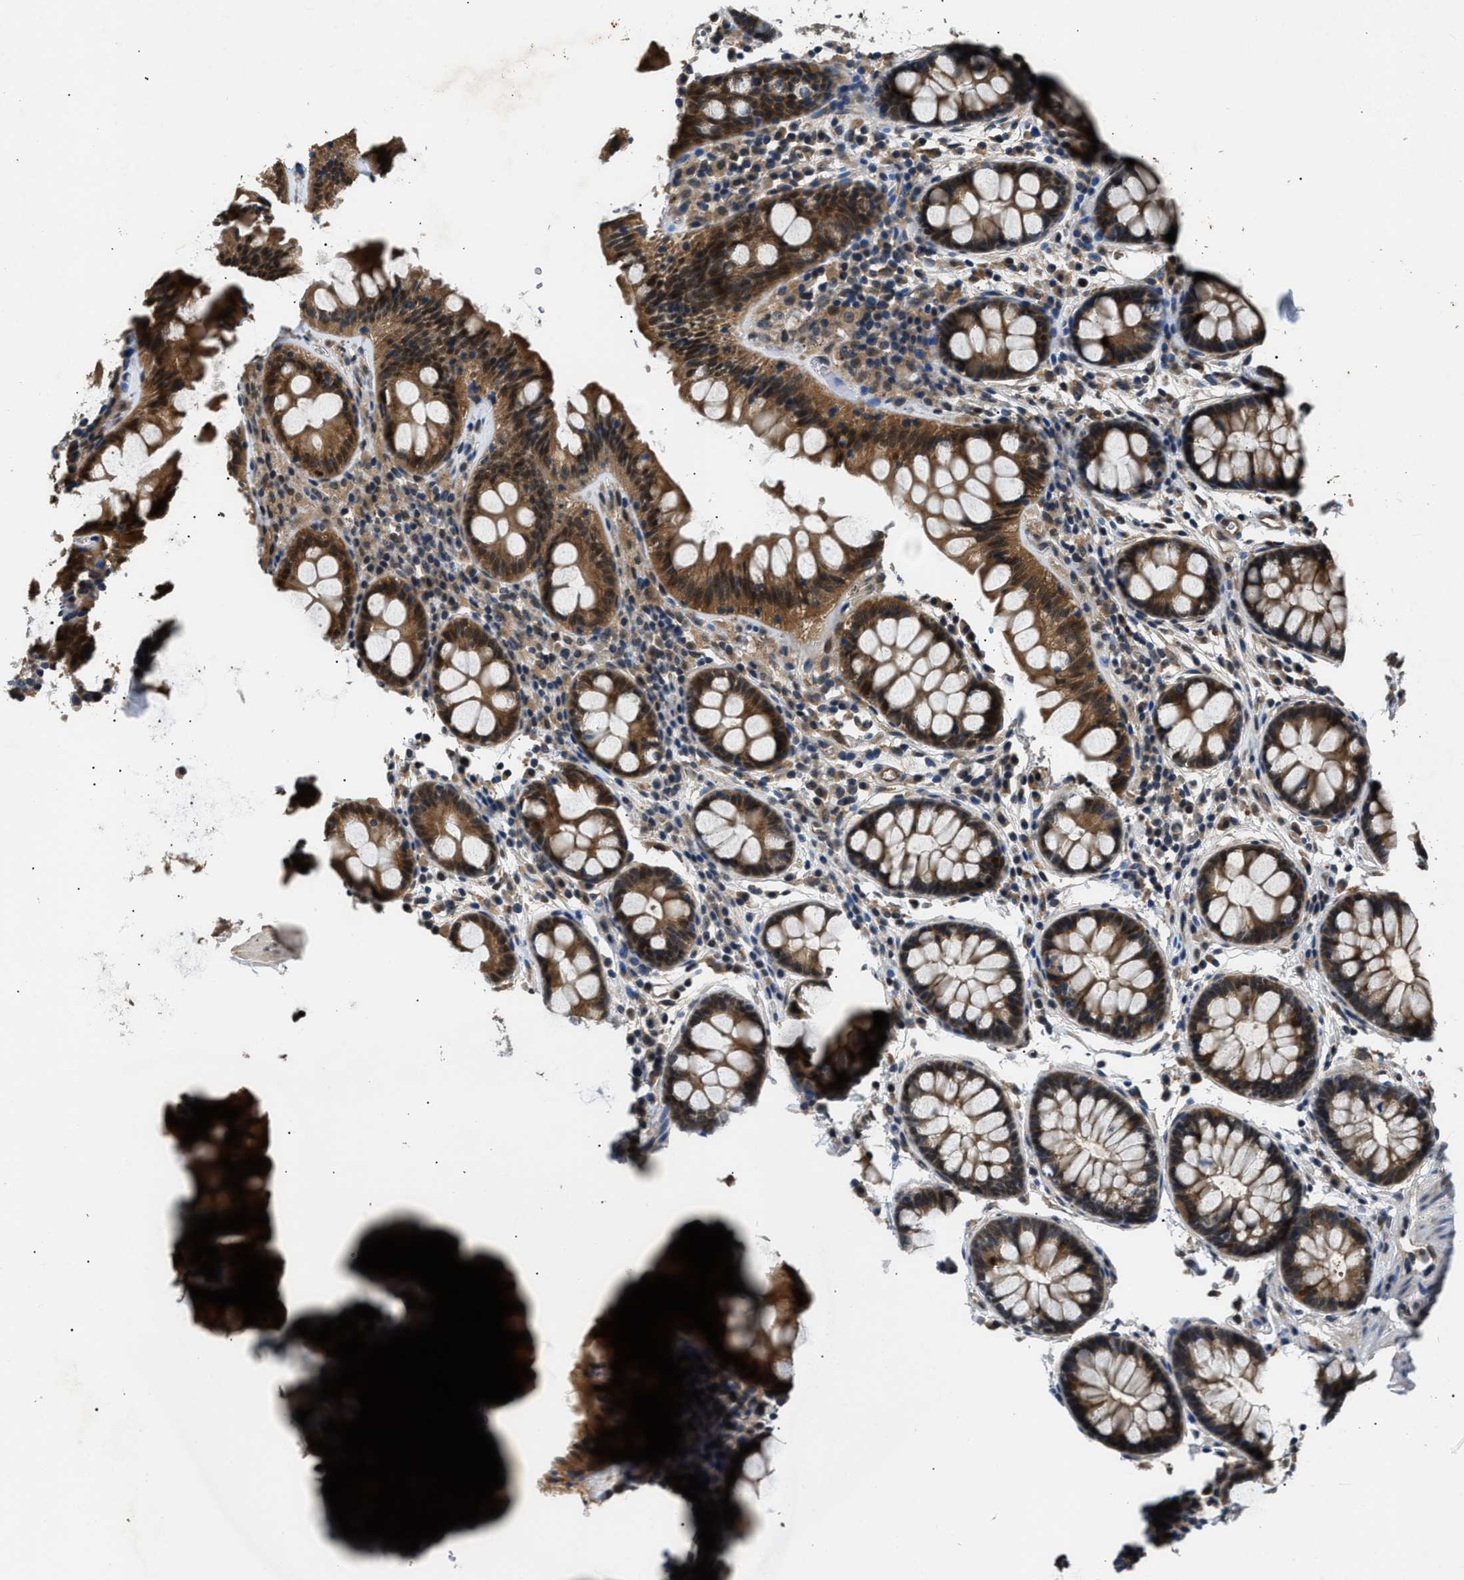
{"staining": {"intensity": "weak", "quantity": ">75%", "location": "cytoplasmic/membranous"}, "tissue": "colon", "cell_type": "Endothelial cells", "image_type": "normal", "snomed": [{"axis": "morphology", "description": "Normal tissue, NOS"}, {"axis": "topography", "description": "Colon"}], "caption": "The immunohistochemical stain highlights weak cytoplasmic/membranous positivity in endothelial cells of benign colon. The staining is performed using DAB brown chromogen to label protein expression. The nuclei are counter-stained blue using hematoxylin.", "gene": "TP53I3", "patient": {"sex": "female", "age": 80}}